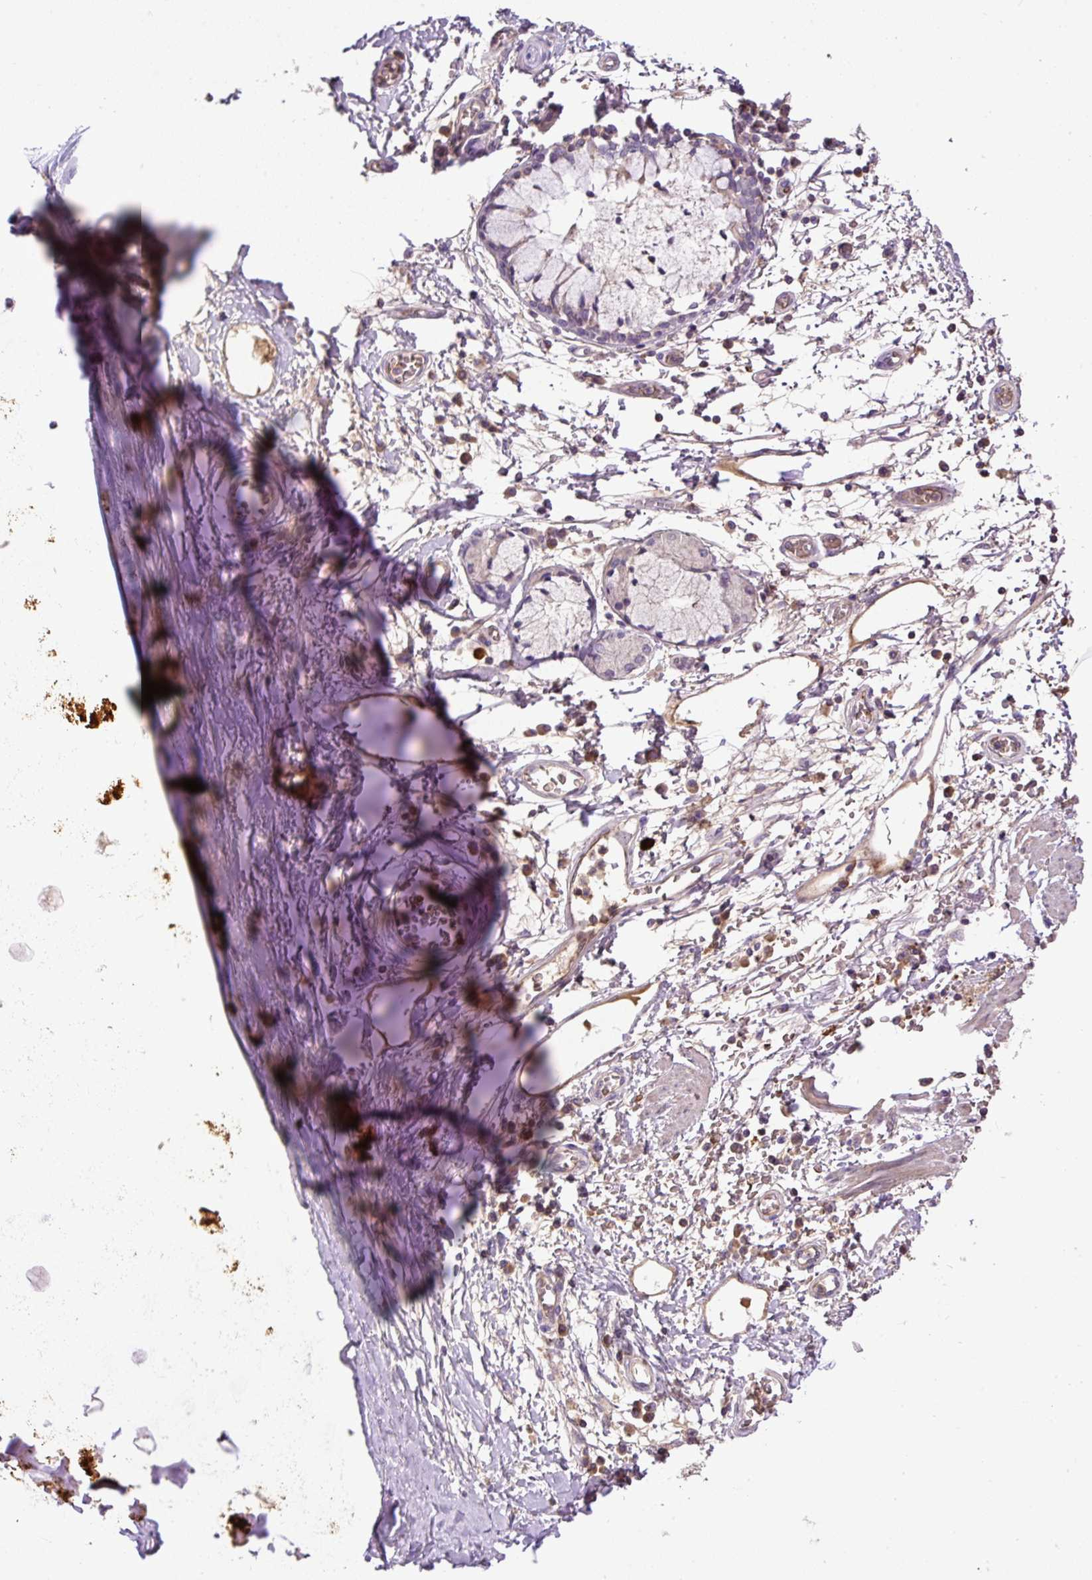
{"staining": {"intensity": "negative", "quantity": "none", "location": "none"}, "tissue": "adipose tissue", "cell_type": "Adipocytes", "image_type": "normal", "snomed": [{"axis": "morphology", "description": "Normal tissue, NOS"}, {"axis": "morphology", "description": "Degeneration, NOS"}, {"axis": "topography", "description": "Cartilage tissue"}, {"axis": "topography", "description": "Lung"}], "caption": "An immunohistochemistry (IHC) image of benign adipose tissue is shown. There is no staining in adipocytes of adipose tissue. (DAB immunohistochemistry (IHC), high magnification).", "gene": "CXCL13", "patient": {"sex": "female", "age": 61}}